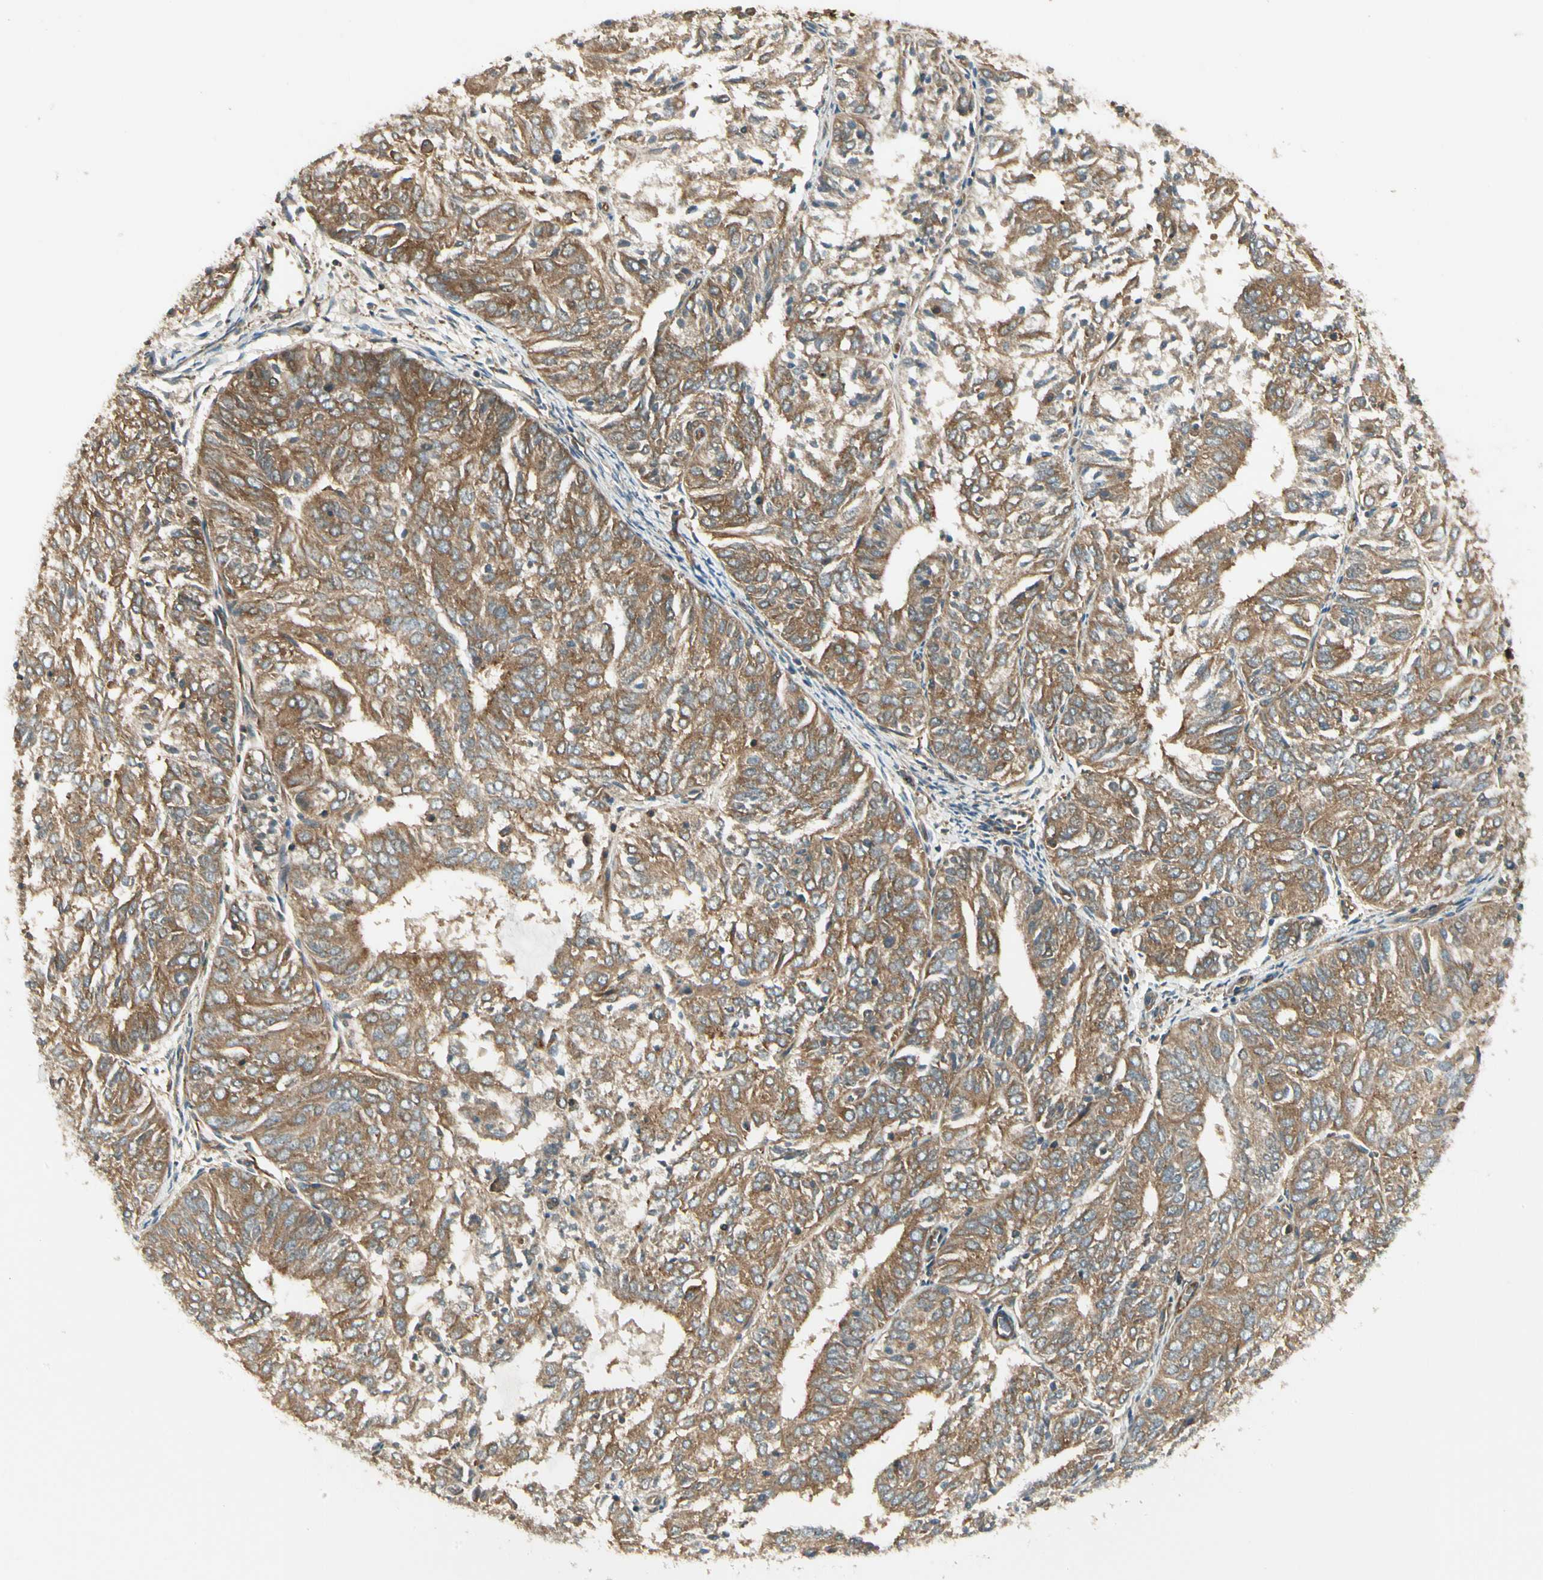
{"staining": {"intensity": "moderate", "quantity": ">75%", "location": "cytoplasmic/membranous"}, "tissue": "endometrial cancer", "cell_type": "Tumor cells", "image_type": "cancer", "snomed": [{"axis": "morphology", "description": "Adenocarcinoma, NOS"}, {"axis": "topography", "description": "Uterus"}], "caption": "The micrograph demonstrates a brown stain indicating the presence of a protein in the cytoplasmic/membranous of tumor cells in endometrial cancer (adenocarcinoma).", "gene": "FKBP15", "patient": {"sex": "female", "age": 60}}